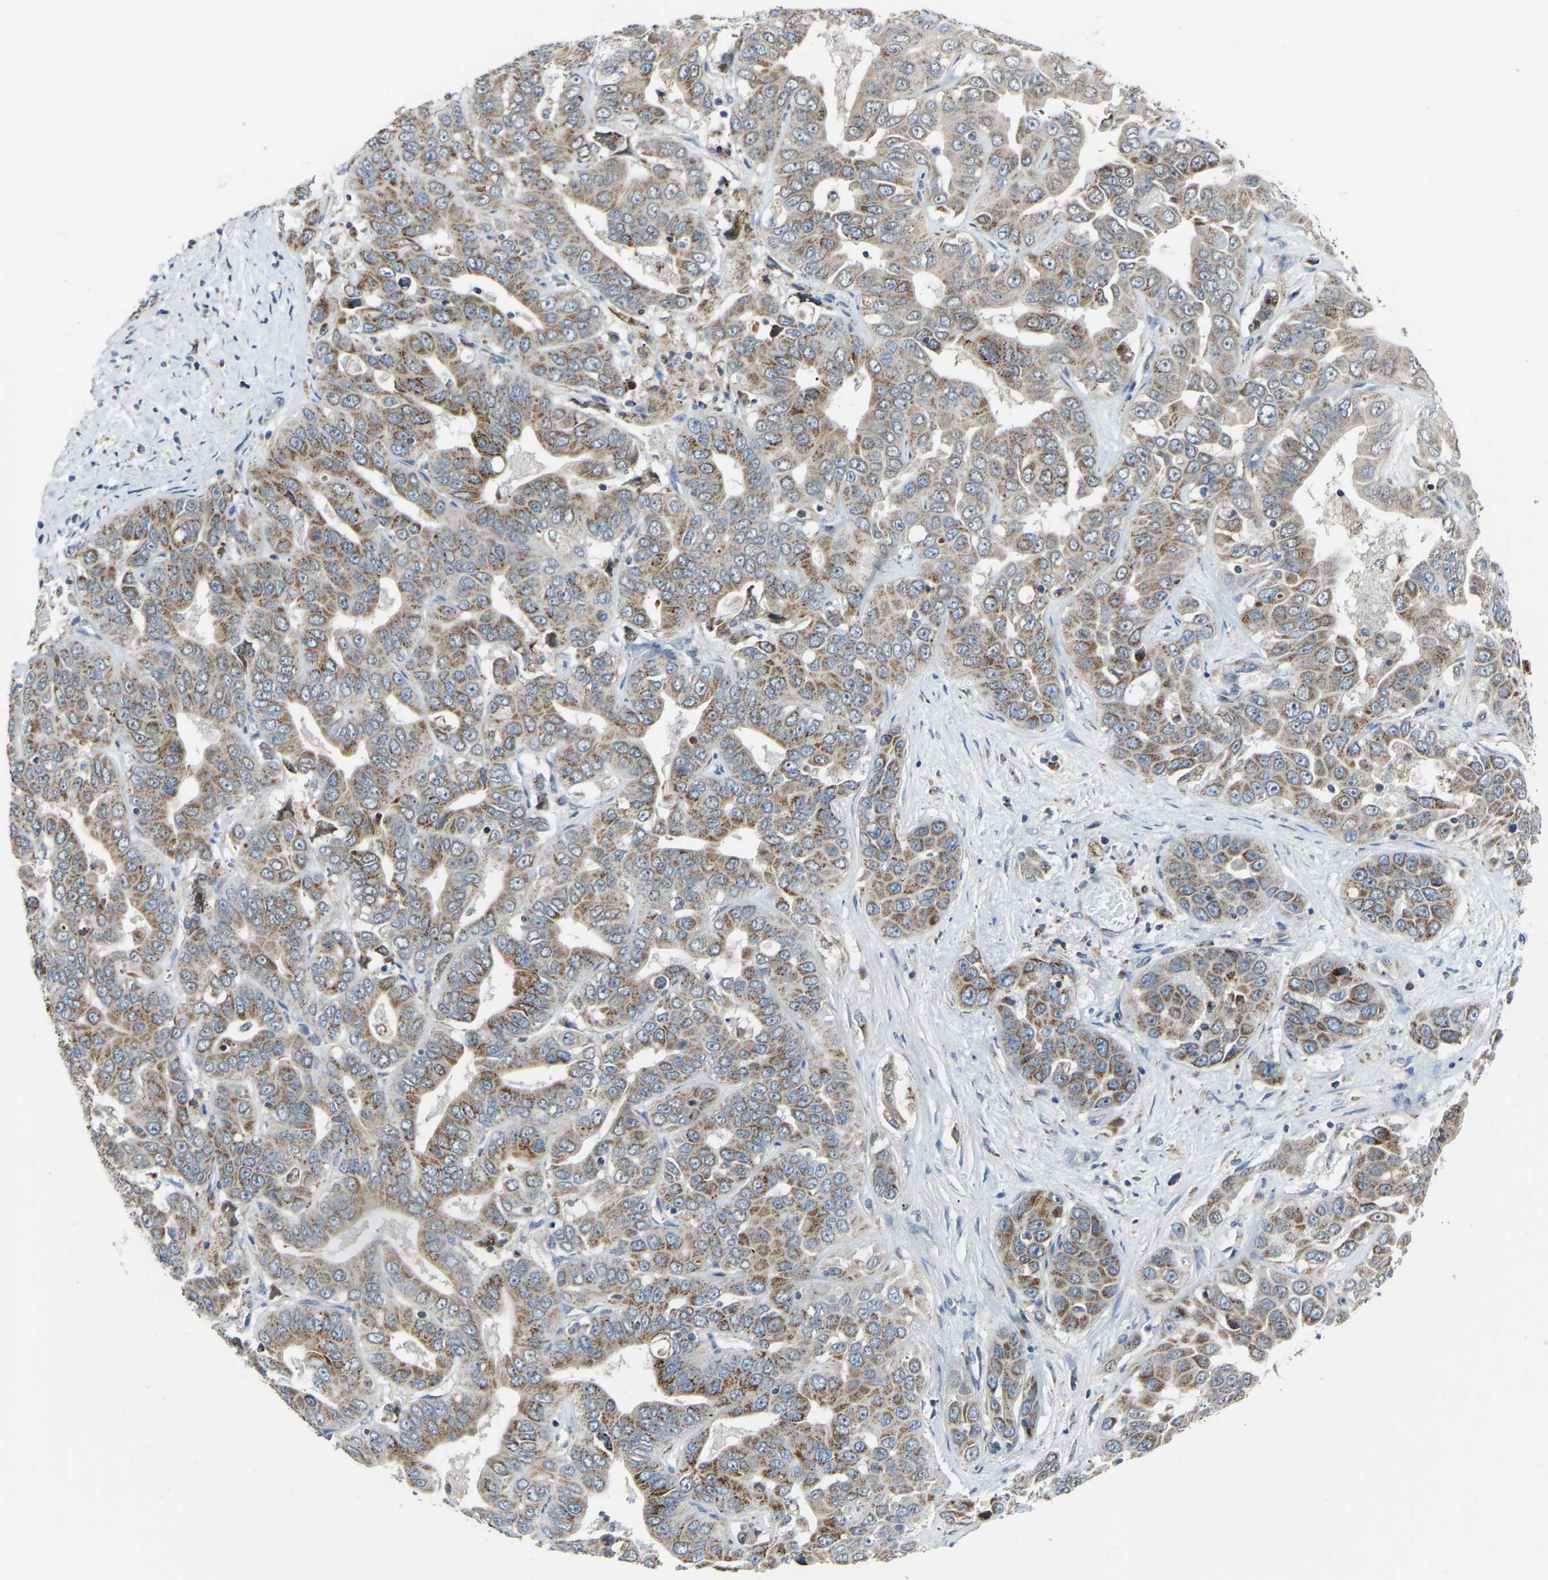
{"staining": {"intensity": "moderate", "quantity": ">75%", "location": "cytoplasmic/membranous"}, "tissue": "liver cancer", "cell_type": "Tumor cells", "image_type": "cancer", "snomed": [{"axis": "morphology", "description": "Cholangiocarcinoma"}, {"axis": "topography", "description": "Liver"}], "caption": "IHC photomicrograph of neoplastic tissue: human liver cancer stained using immunohistochemistry (IHC) displays medium levels of moderate protein expression localized specifically in the cytoplasmic/membranous of tumor cells, appearing as a cytoplasmic/membranous brown color.", "gene": "CANT1", "patient": {"sex": "female", "age": 52}}